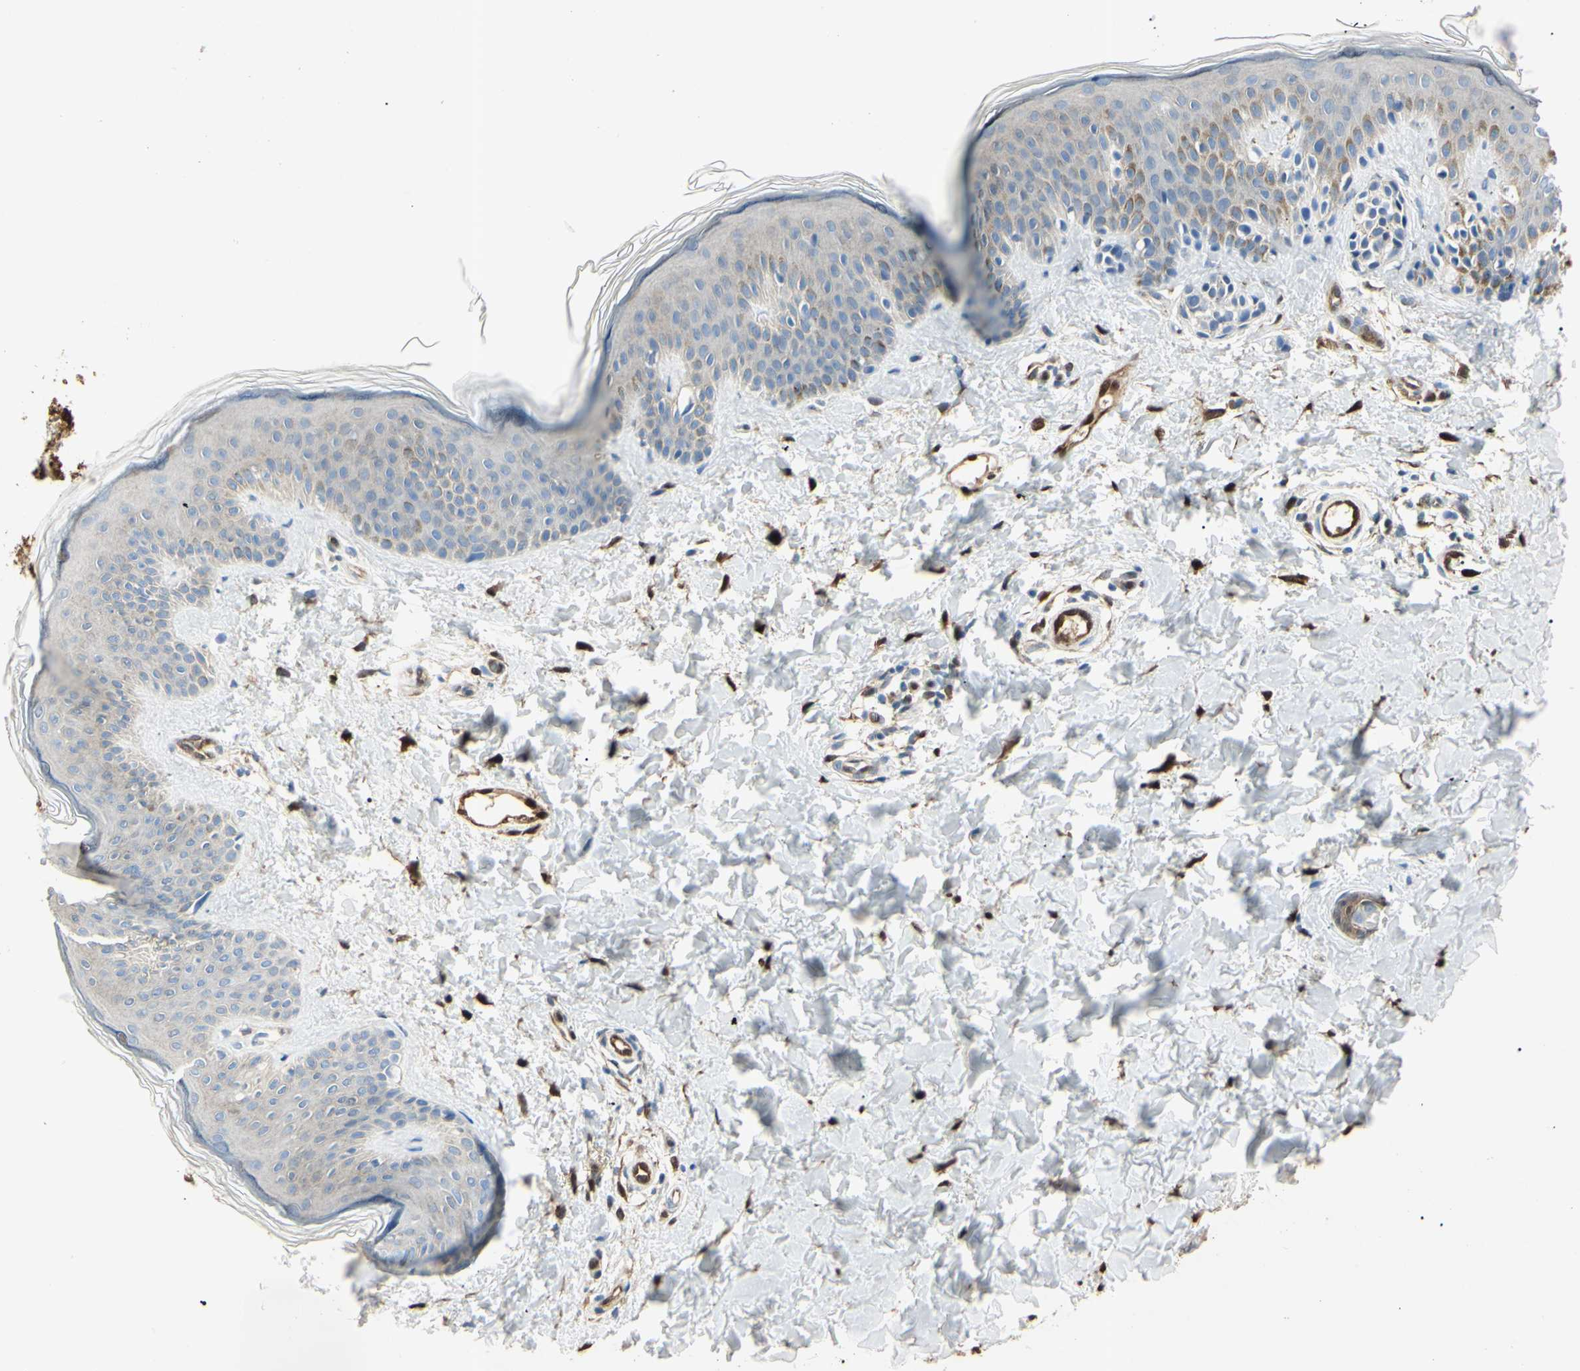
{"staining": {"intensity": "strong", "quantity": ">75%", "location": "cytoplasmic/membranous,nuclear"}, "tissue": "skin", "cell_type": "Fibroblasts", "image_type": "normal", "snomed": [{"axis": "morphology", "description": "Normal tissue, NOS"}, {"axis": "topography", "description": "Skin"}], "caption": "Benign skin displays strong cytoplasmic/membranous,nuclear expression in approximately >75% of fibroblasts, visualized by immunohistochemistry. (Brightfield microscopy of DAB IHC at high magnification).", "gene": "AKR1C3", "patient": {"sex": "male", "age": 16}}